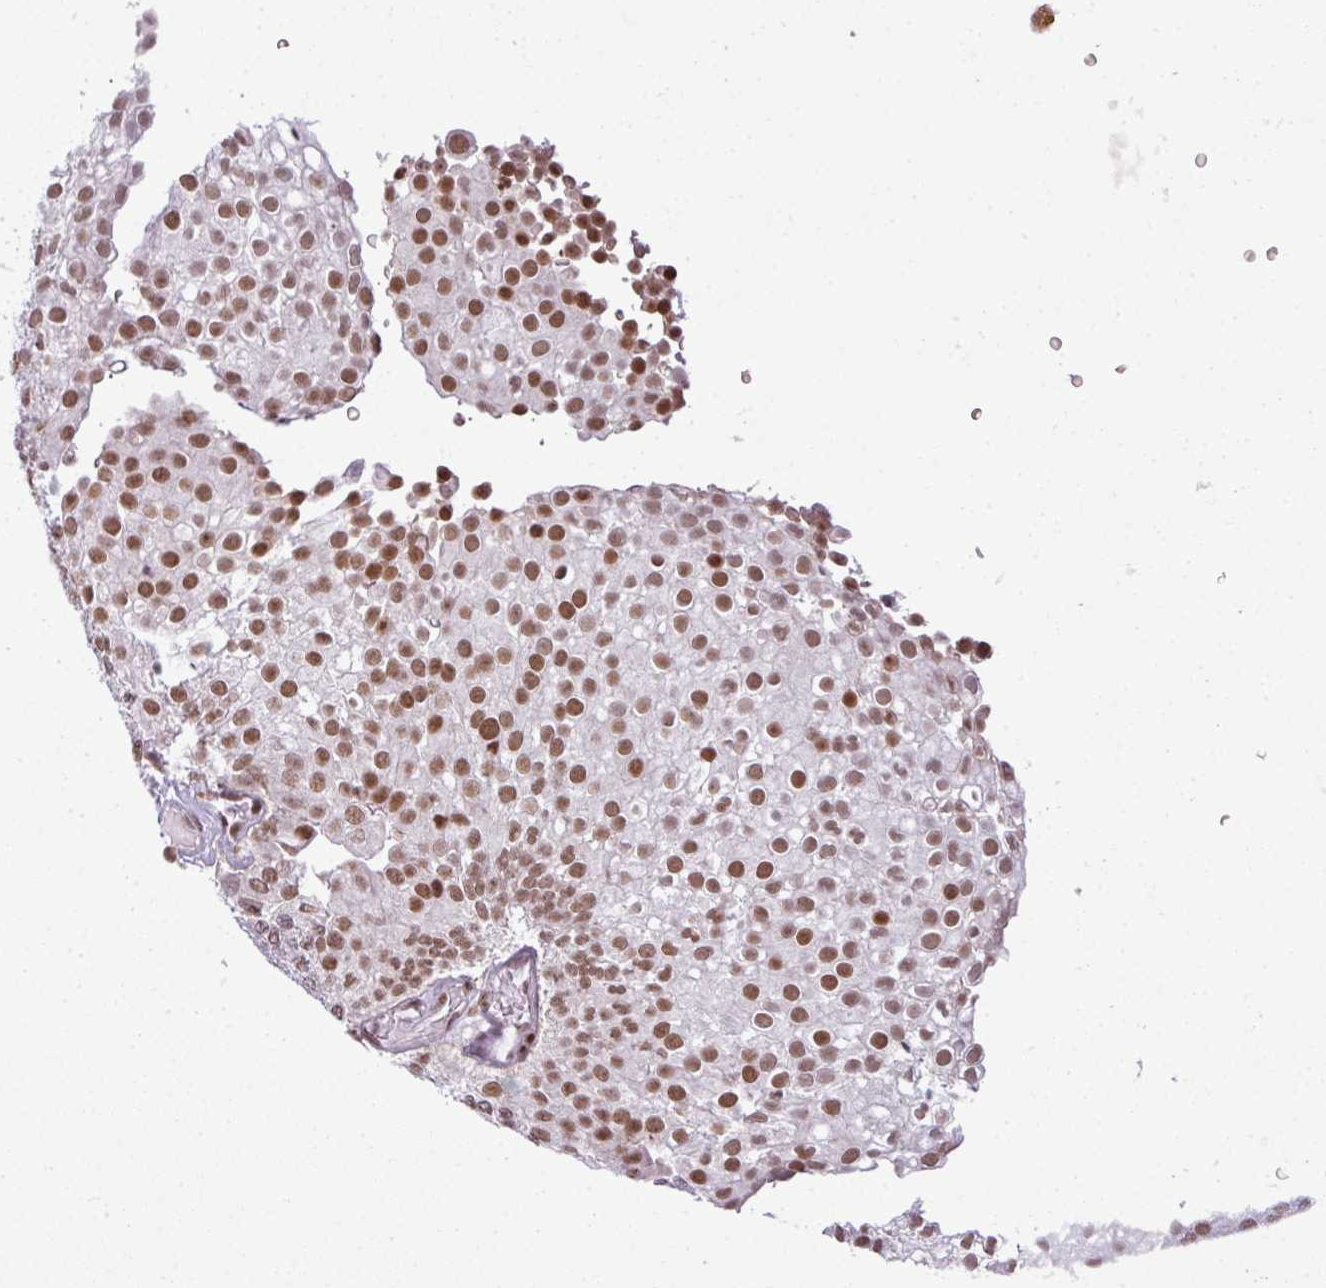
{"staining": {"intensity": "moderate", "quantity": ">75%", "location": "nuclear"}, "tissue": "urothelial cancer", "cell_type": "Tumor cells", "image_type": "cancer", "snomed": [{"axis": "morphology", "description": "Urothelial carcinoma, Low grade"}, {"axis": "topography", "description": "Urinary bladder"}], "caption": "The histopathology image demonstrates immunohistochemical staining of urothelial cancer. There is moderate nuclear staining is appreciated in approximately >75% of tumor cells.", "gene": "ARL6IP4", "patient": {"sex": "male", "age": 78}}